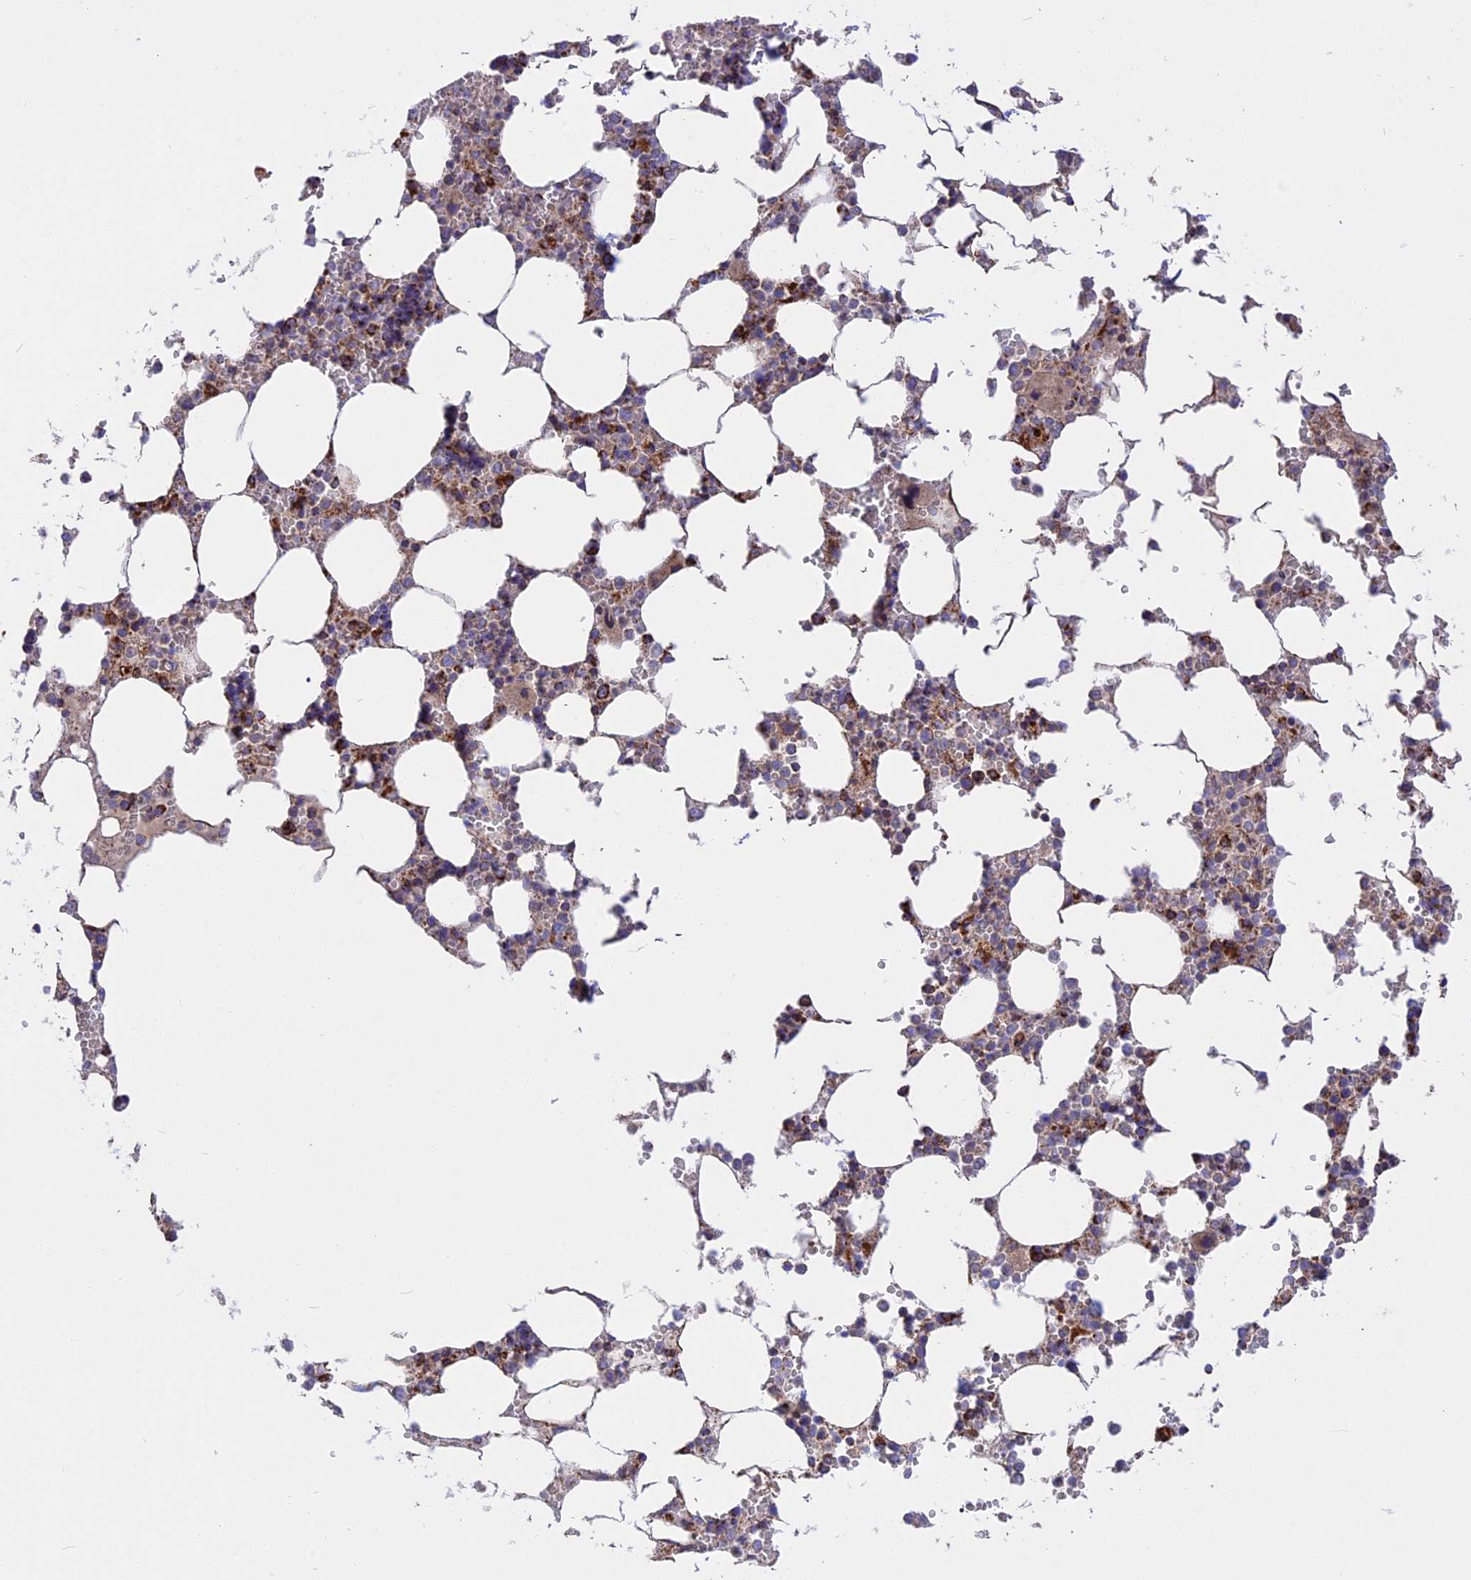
{"staining": {"intensity": "strong", "quantity": "<25%", "location": "cytoplasmic/membranous"}, "tissue": "bone marrow", "cell_type": "Hematopoietic cells", "image_type": "normal", "snomed": [{"axis": "morphology", "description": "Normal tissue, NOS"}, {"axis": "topography", "description": "Bone marrow"}], "caption": "A brown stain highlights strong cytoplasmic/membranous staining of a protein in hematopoietic cells of benign bone marrow. (DAB (3,3'-diaminobenzidine) IHC, brown staining for protein, blue staining for nuclei).", "gene": "UQCRB", "patient": {"sex": "male", "age": 64}}